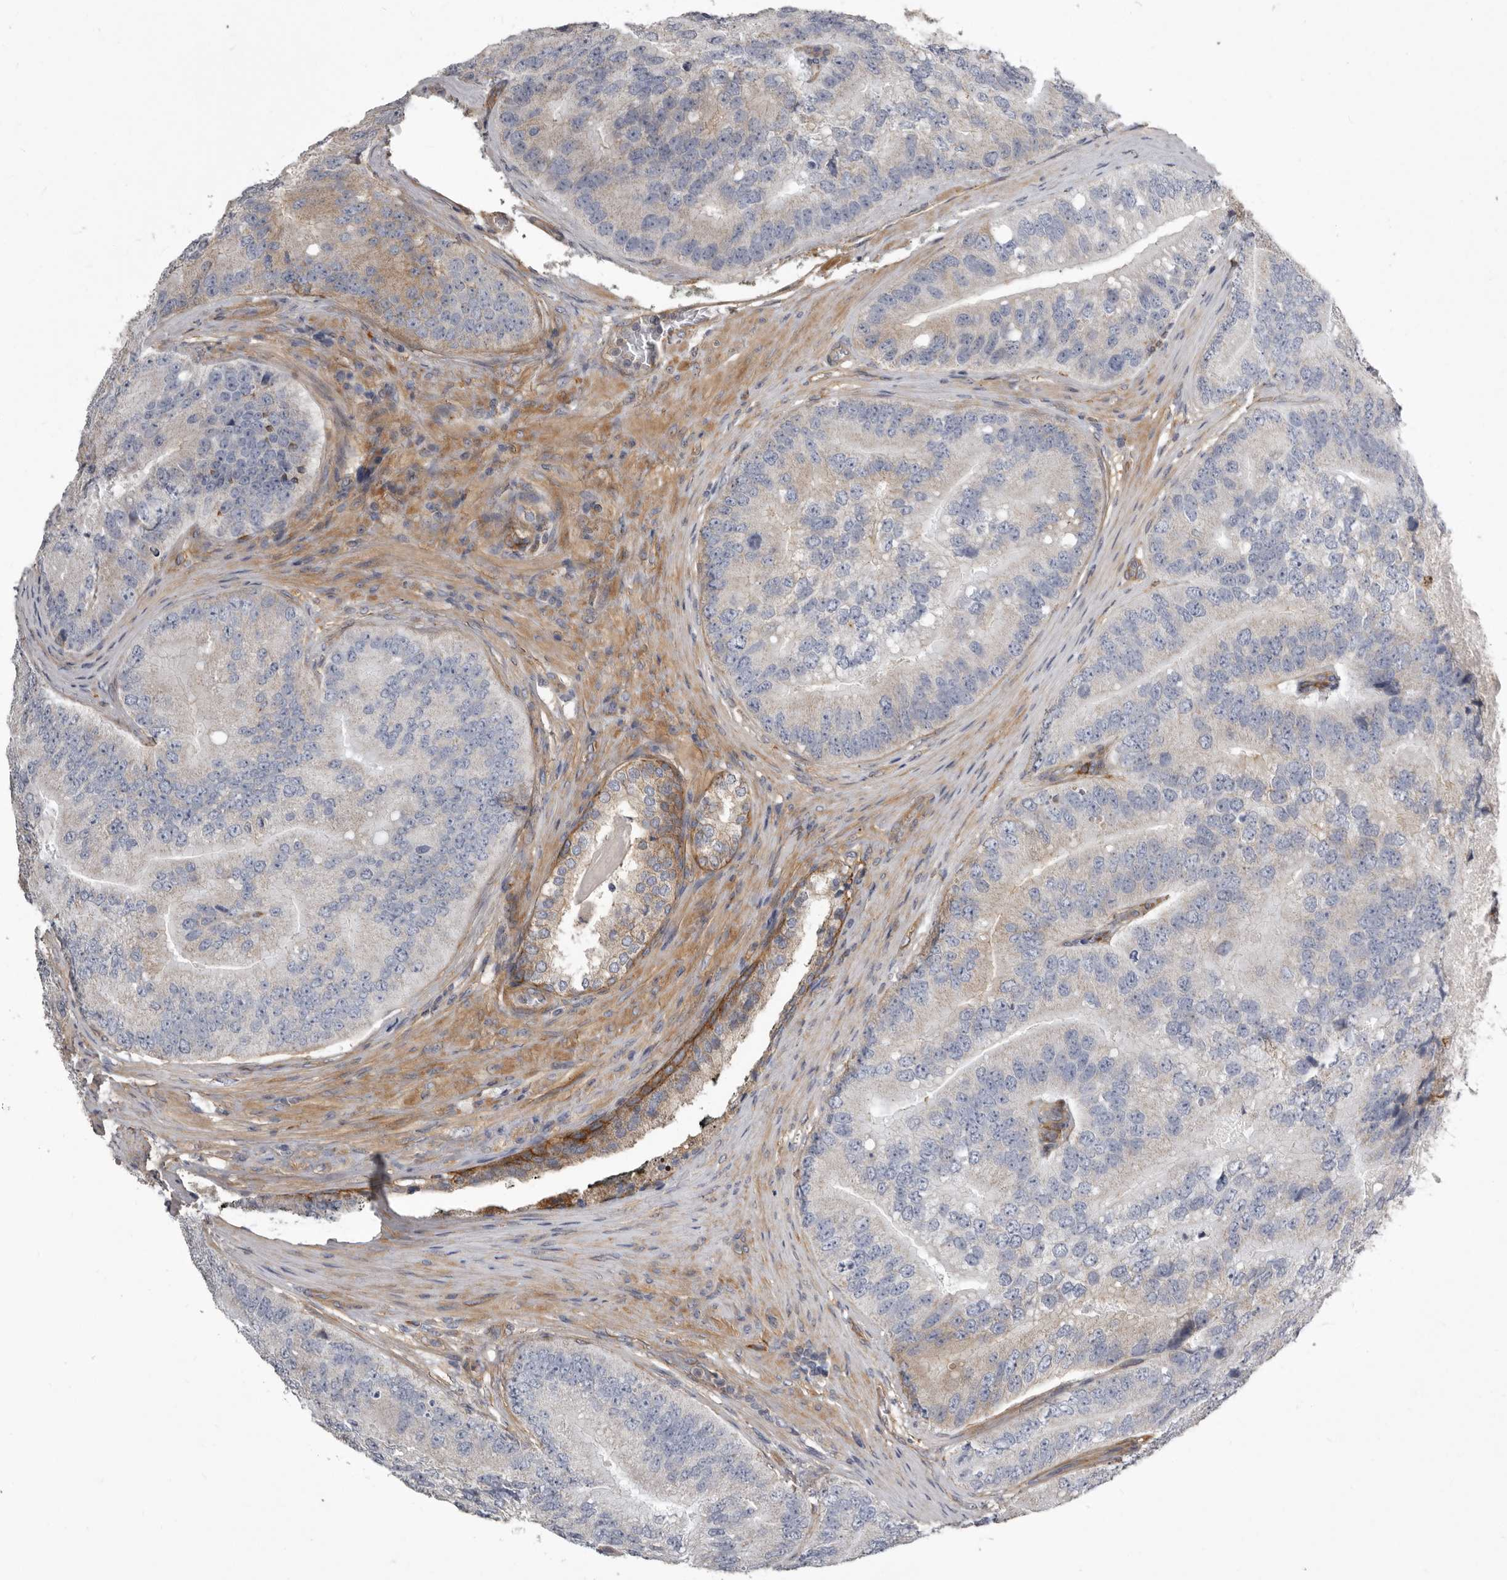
{"staining": {"intensity": "weak", "quantity": "<25%", "location": "cytoplasmic/membranous"}, "tissue": "prostate cancer", "cell_type": "Tumor cells", "image_type": "cancer", "snomed": [{"axis": "morphology", "description": "Adenocarcinoma, High grade"}, {"axis": "topography", "description": "Prostate"}], "caption": "Adenocarcinoma (high-grade) (prostate) was stained to show a protein in brown. There is no significant expression in tumor cells.", "gene": "ENAH", "patient": {"sex": "male", "age": 70}}